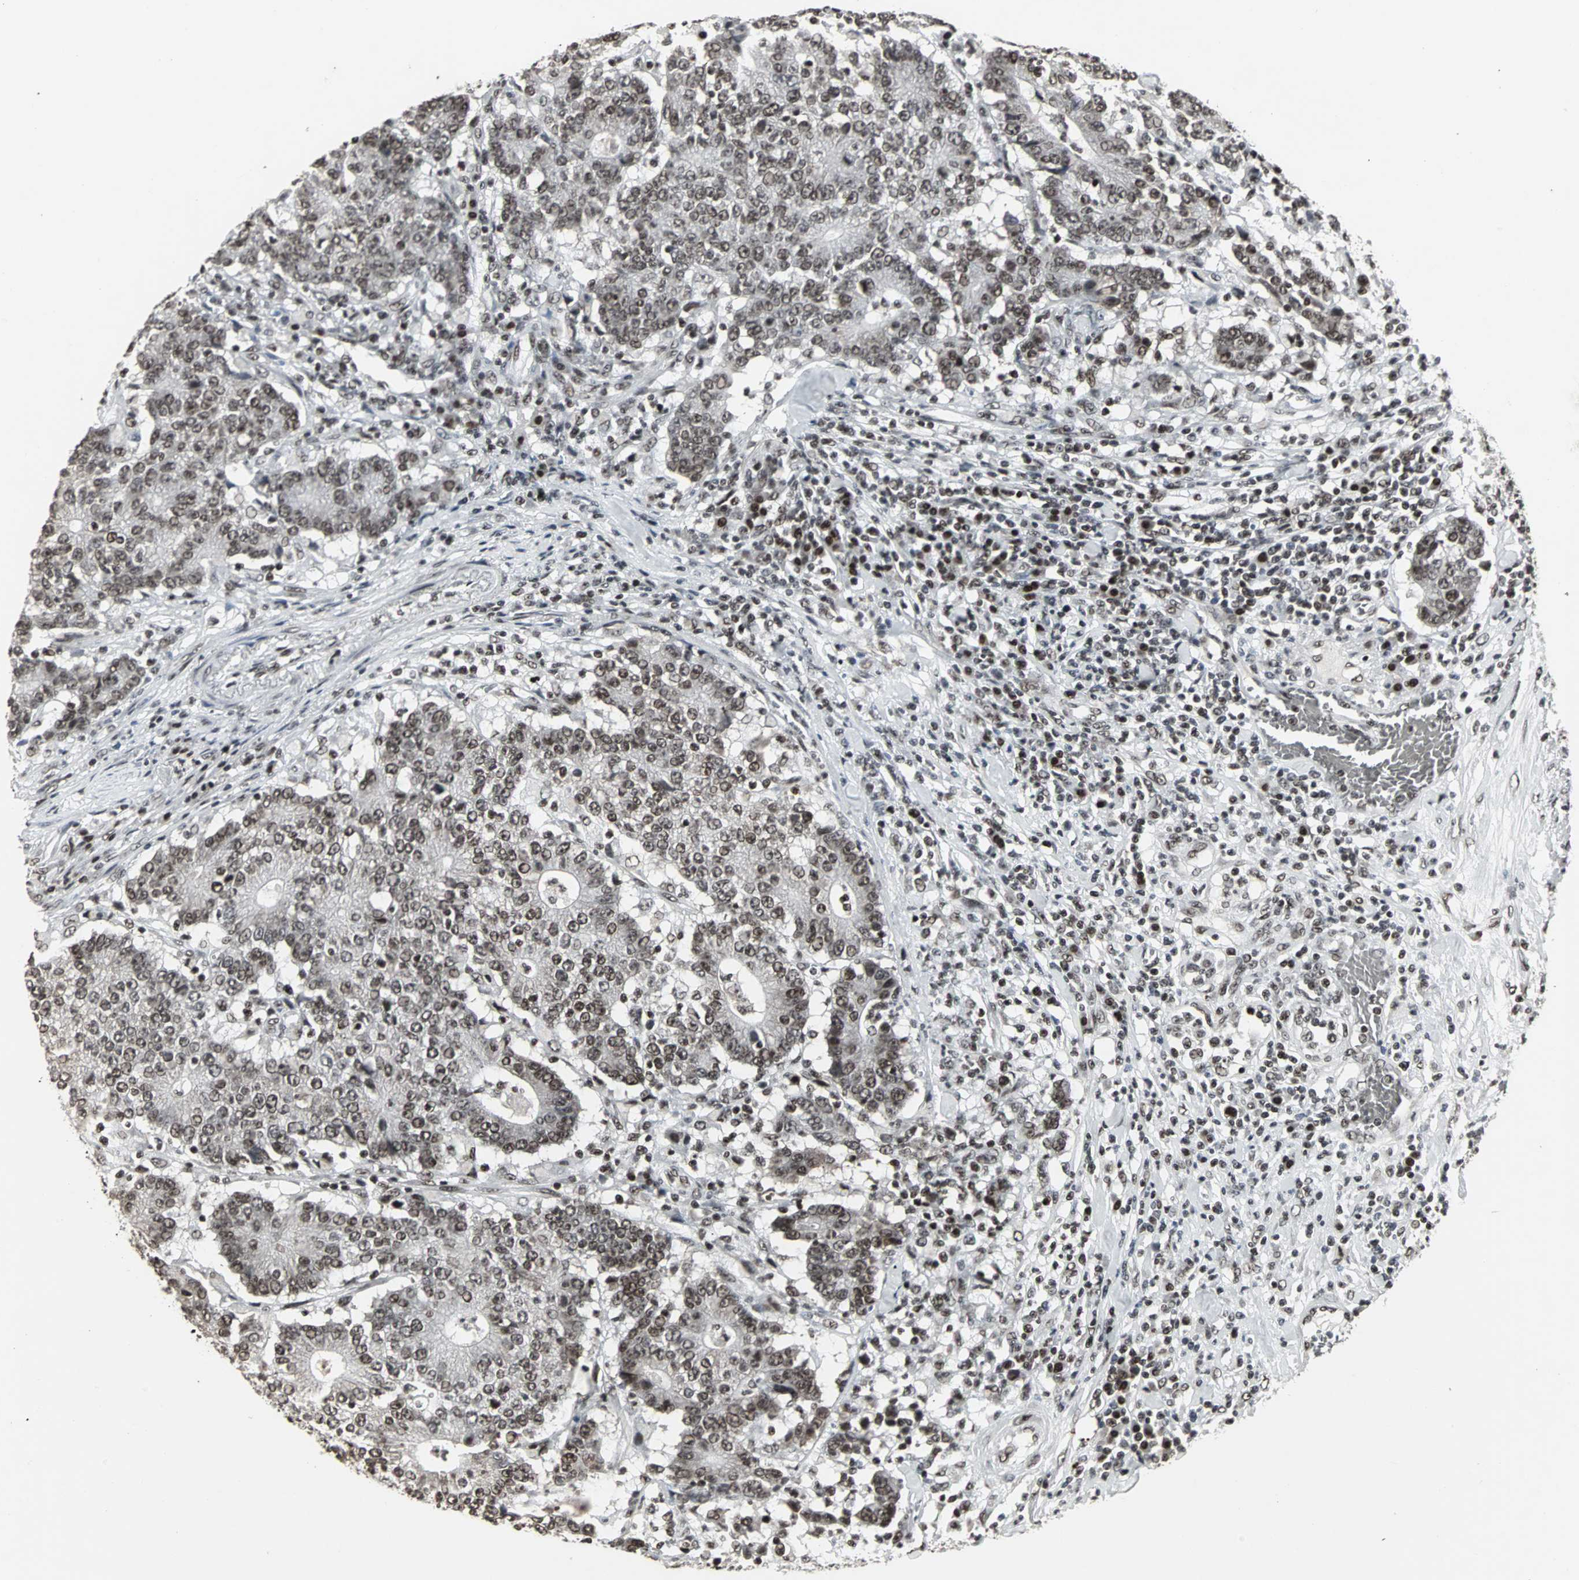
{"staining": {"intensity": "moderate", "quantity": ">75%", "location": "nuclear"}, "tissue": "colorectal cancer", "cell_type": "Tumor cells", "image_type": "cancer", "snomed": [{"axis": "morphology", "description": "Normal tissue, NOS"}, {"axis": "morphology", "description": "Adenocarcinoma, NOS"}, {"axis": "topography", "description": "Colon"}], "caption": "Protein expression analysis of adenocarcinoma (colorectal) demonstrates moderate nuclear positivity in about >75% of tumor cells.", "gene": "PNKP", "patient": {"sex": "female", "age": 75}}